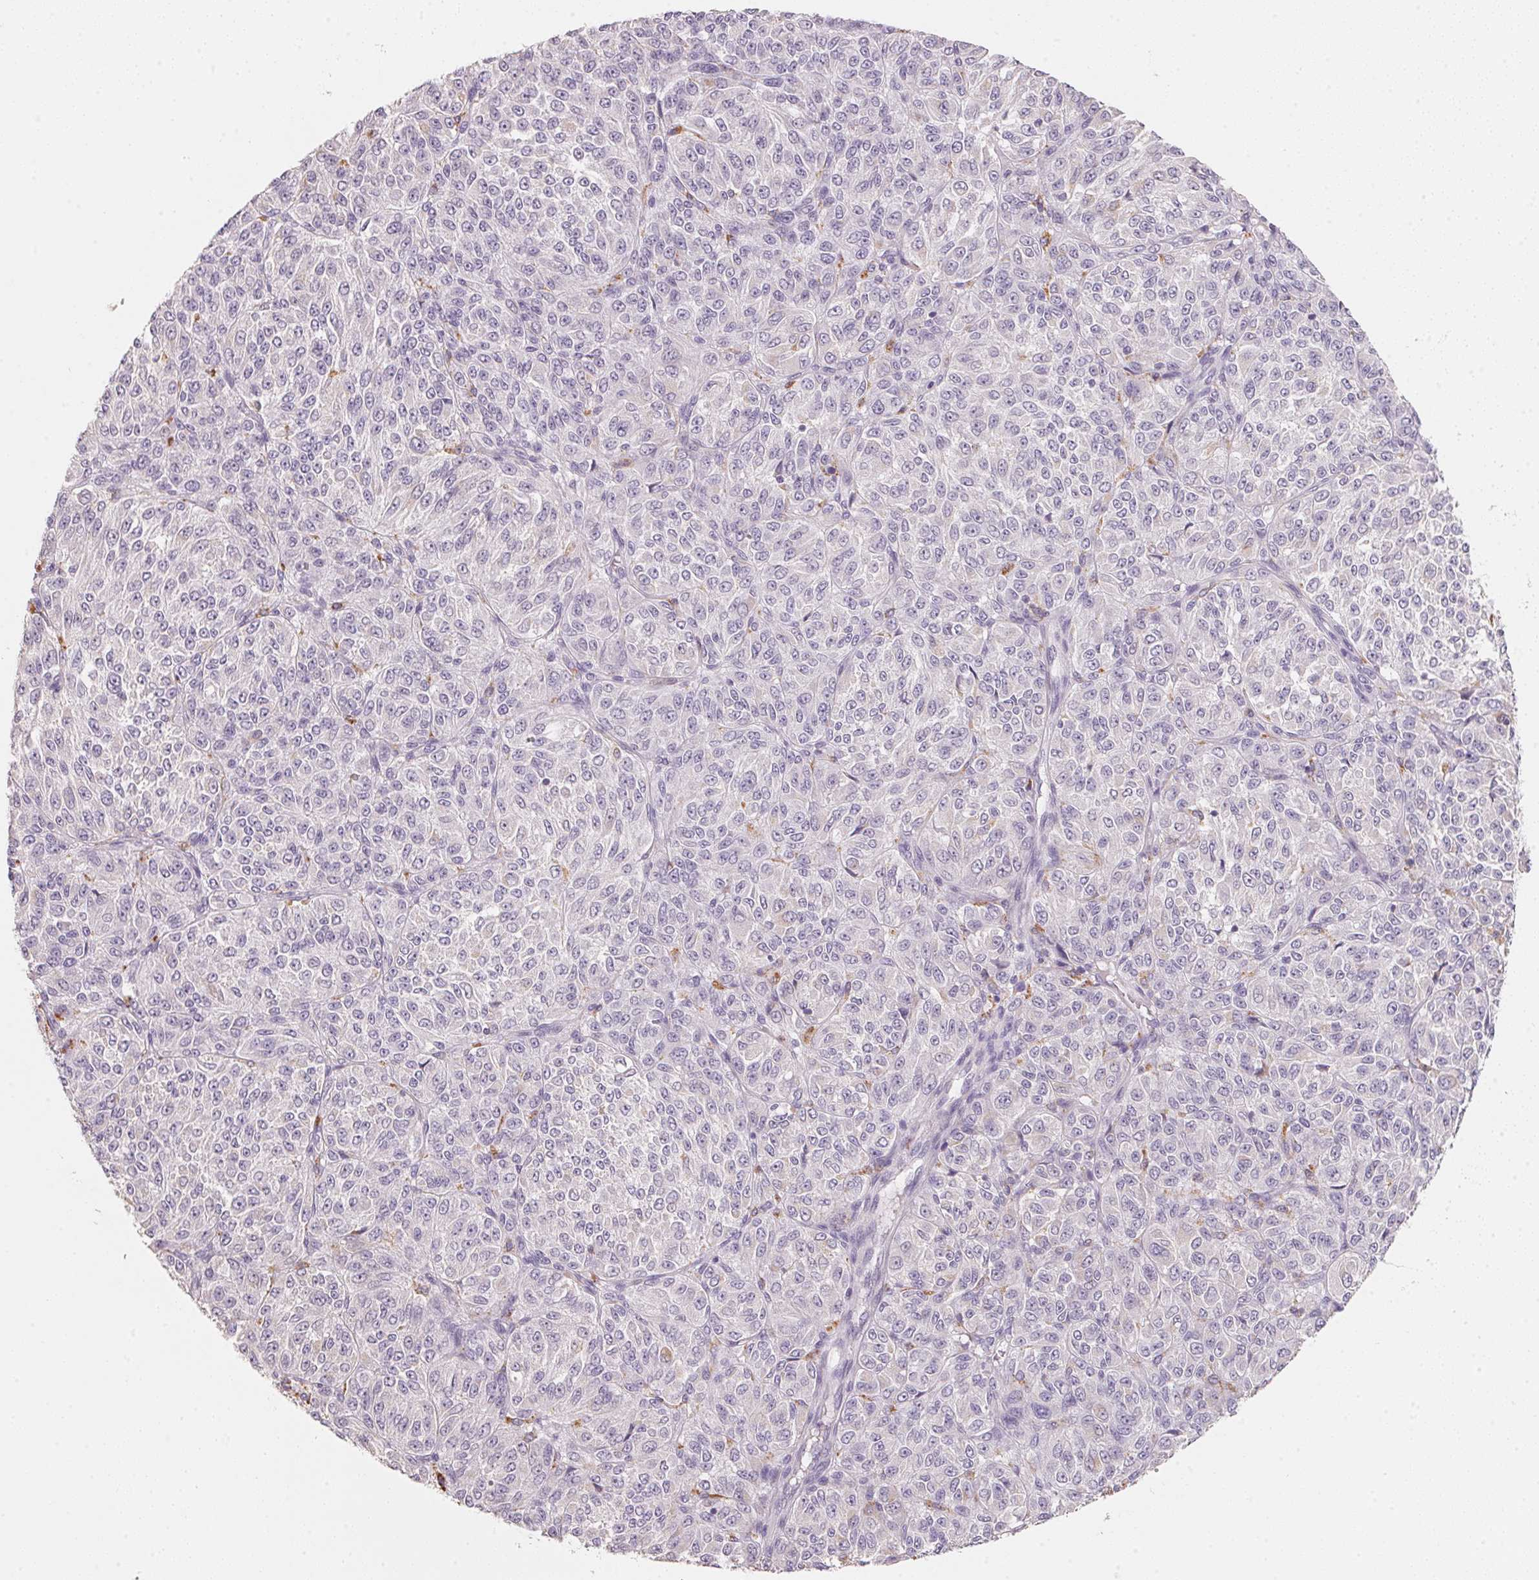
{"staining": {"intensity": "negative", "quantity": "none", "location": "none"}, "tissue": "melanoma", "cell_type": "Tumor cells", "image_type": "cancer", "snomed": [{"axis": "morphology", "description": "Malignant melanoma, Metastatic site"}, {"axis": "topography", "description": "Brain"}], "caption": "This is an immunohistochemistry image of human malignant melanoma (metastatic site). There is no staining in tumor cells.", "gene": "TREH", "patient": {"sex": "female", "age": 56}}